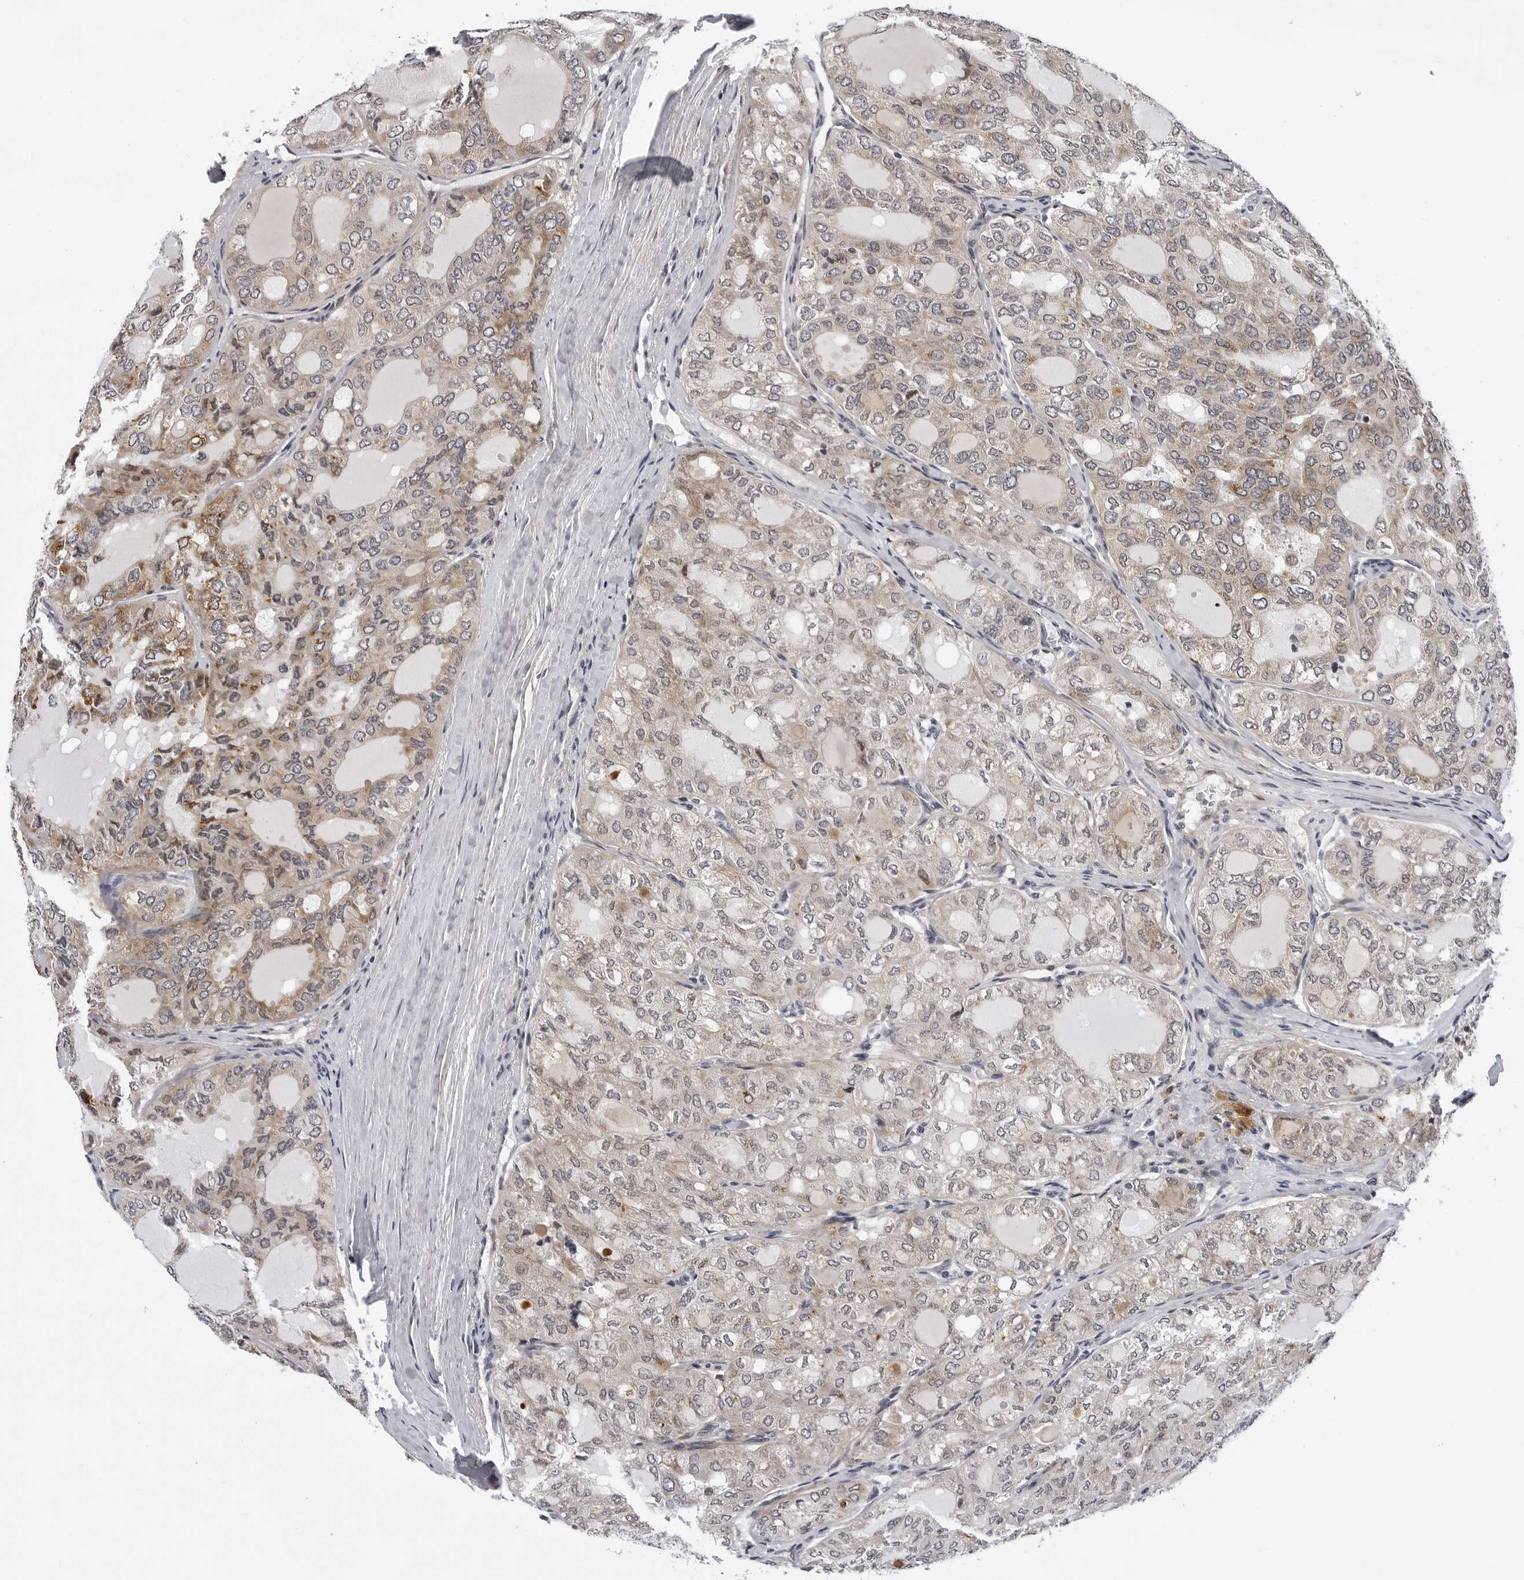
{"staining": {"intensity": "moderate", "quantity": "25%-75%", "location": "cytoplasmic/membranous"}, "tissue": "thyroid cancer", "cell_type": "Tumor cells", "image_type": "cancer", "snomed": [{"axis": "morphology", "description": "Follicular adenoma carcinoma, NOS"}, {"axis": "topography", "description": "Thyroid gland"}], "caption": "Protein expression by immunohistochemistry demonstrates moderate cytoplasmic/membranous expression in about 25%-75% of tumor cells in thyroid cancer (follicular adenoma carcinoma).", "gene": "KIAA1614", "patient": {"sex": "male", "age": 75}}